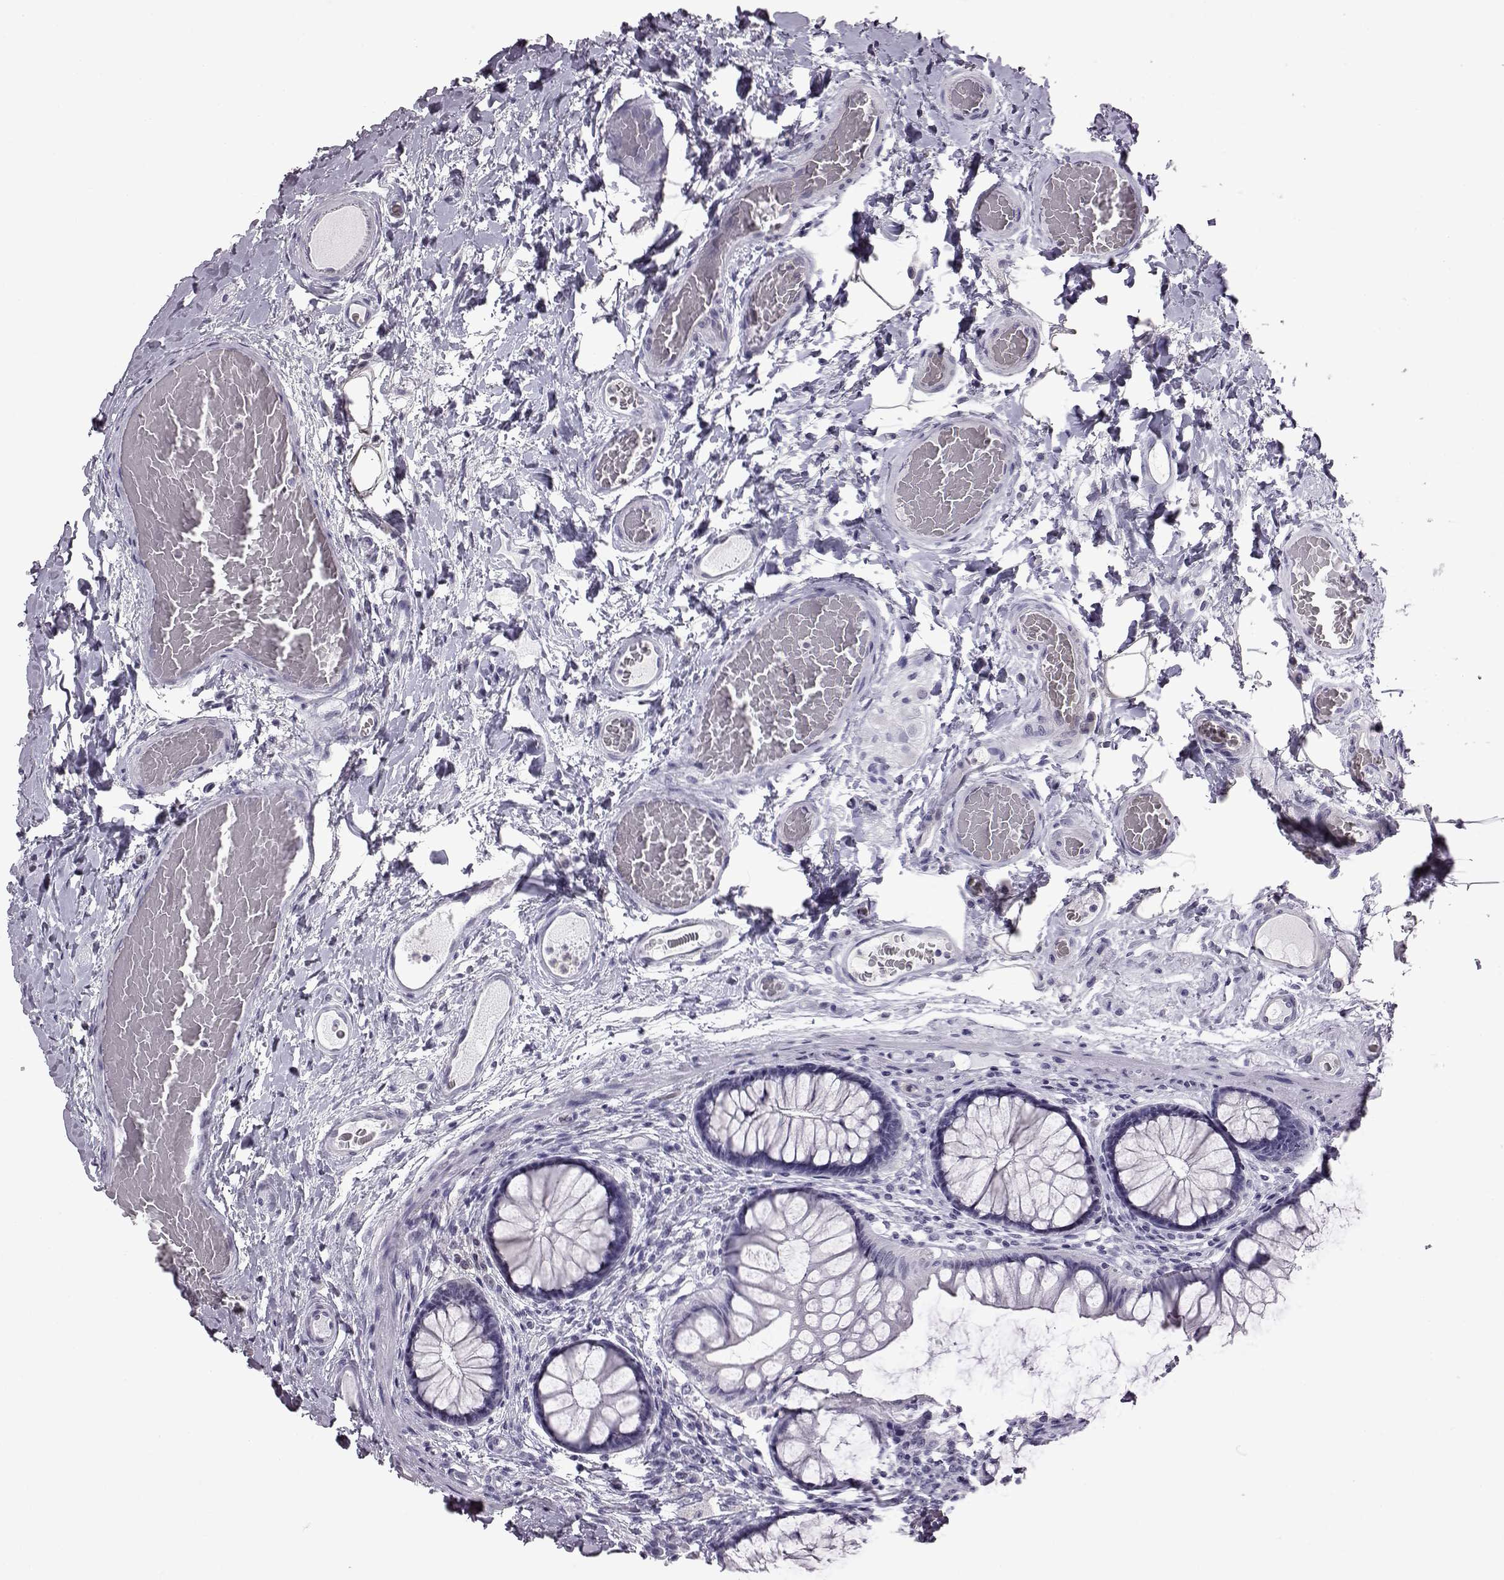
{"staining": {"intensity": "negative", "quantity": "none", "location": "none"}, "tissue": "colon", "cell_type": "Endothelial cells", "image_type": "normal", "snomed": [{"axis": "morphology", "description": "Normal tissue, NOS"}, {"axis": "topography", "description": "Colon"}], "caption": "Immunohistochemistry photomicrograph of benign colon: human colon stained with DAB displays no significant protein staining in endothelial cells. (Brightfield microscopy of DAB (3,3'-diaminobenzidine) IHC at high magnification).", "gene": "ADGRG2", "patient": {"sex": "female", "age": 65}}